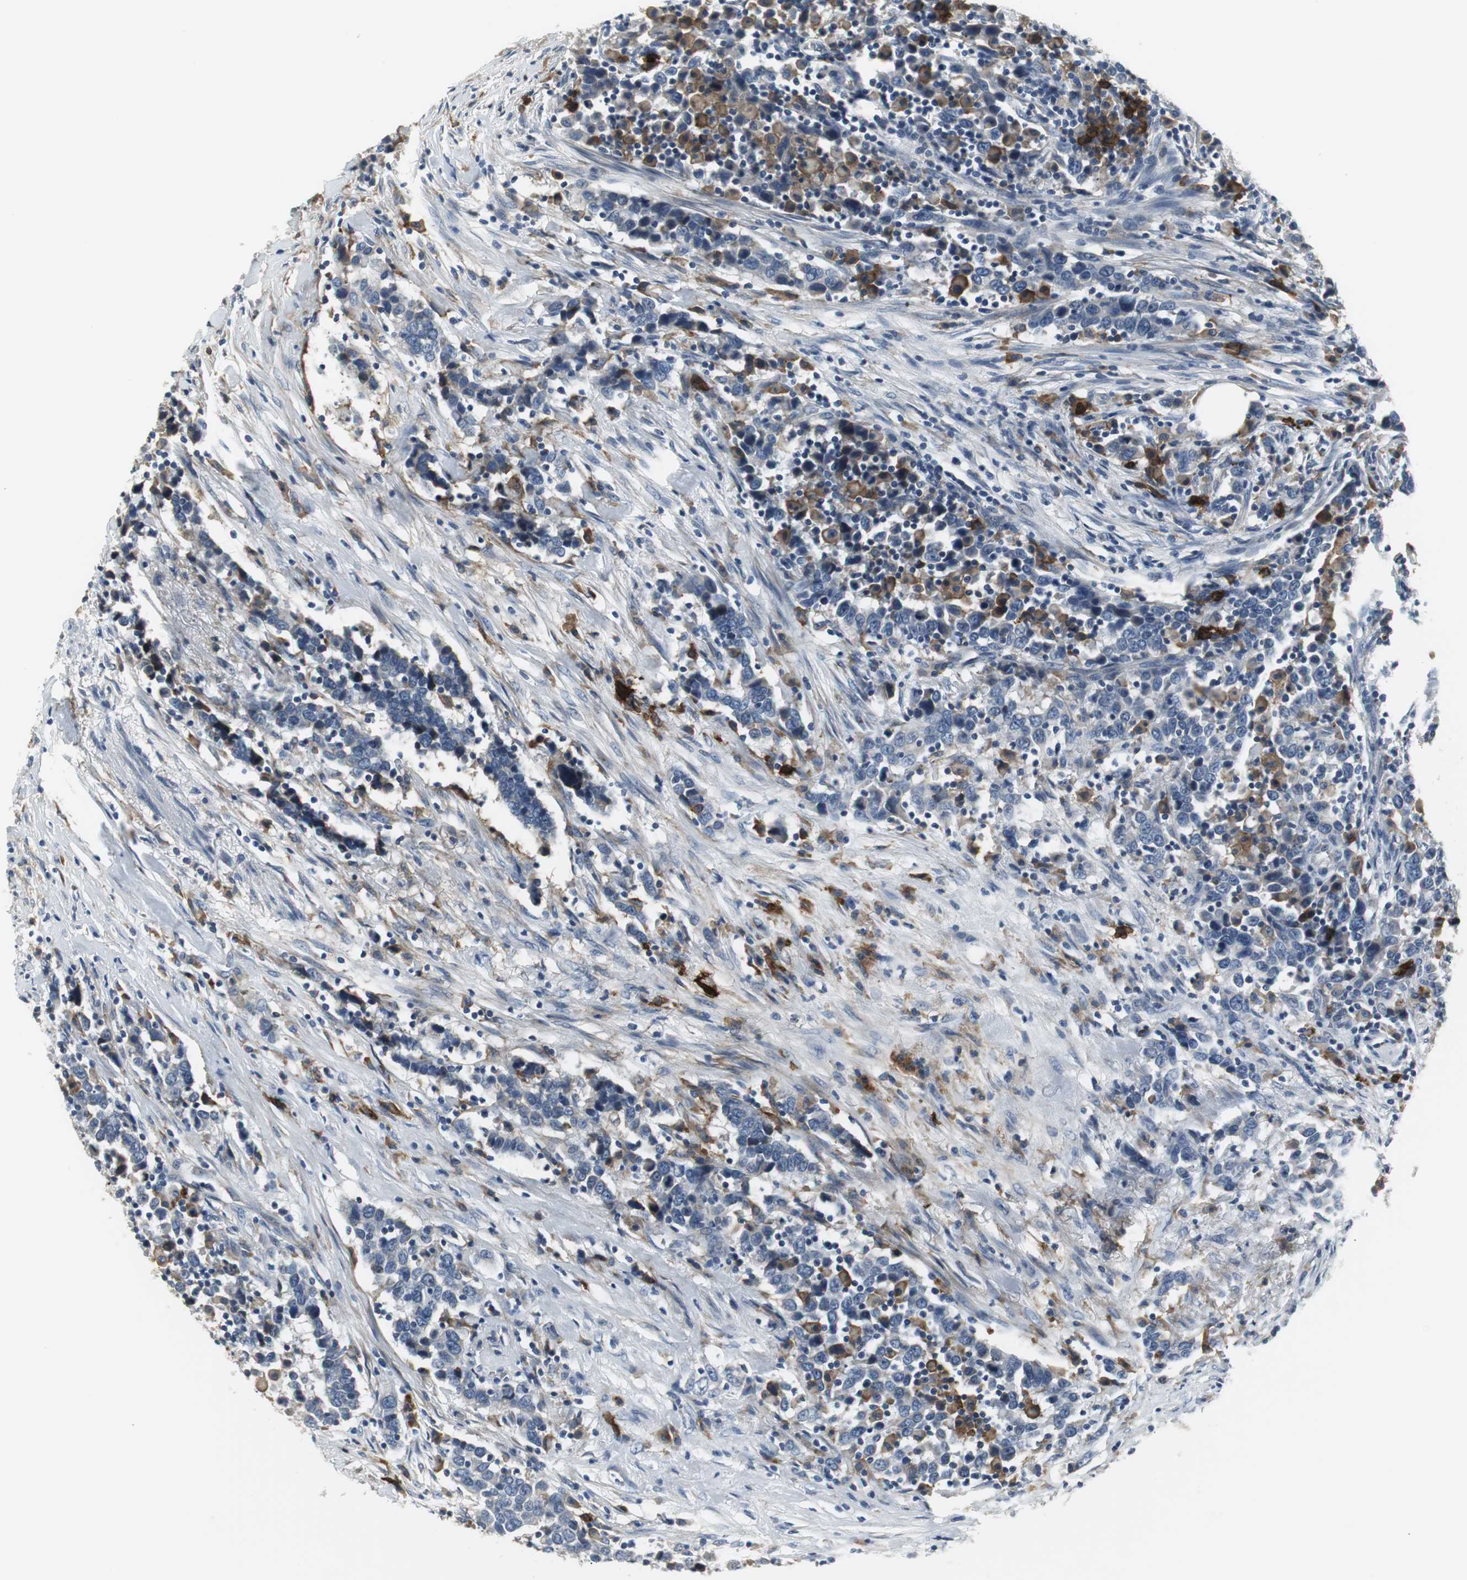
{"staining": {"intensity": "negative", "quantity": "none", "location": "none"}, "tissue": "urothelial cancer", "cell_type": "Tumor cells", "image_type": "cancer", "snomed": [{"axis": "morphology", "description": "Urothelial carcinoma, High grade"}, {"axis": "topography", "description": "Urinary bladder"}], "caption": "Immunohistochemistry image of neoplastic tissue: human urothelial cancer stained with DAB reveals no significant protein expression in tumor cells.", "gene": "SLC2A5", "patient": {"sex": "male", "age": 61}}